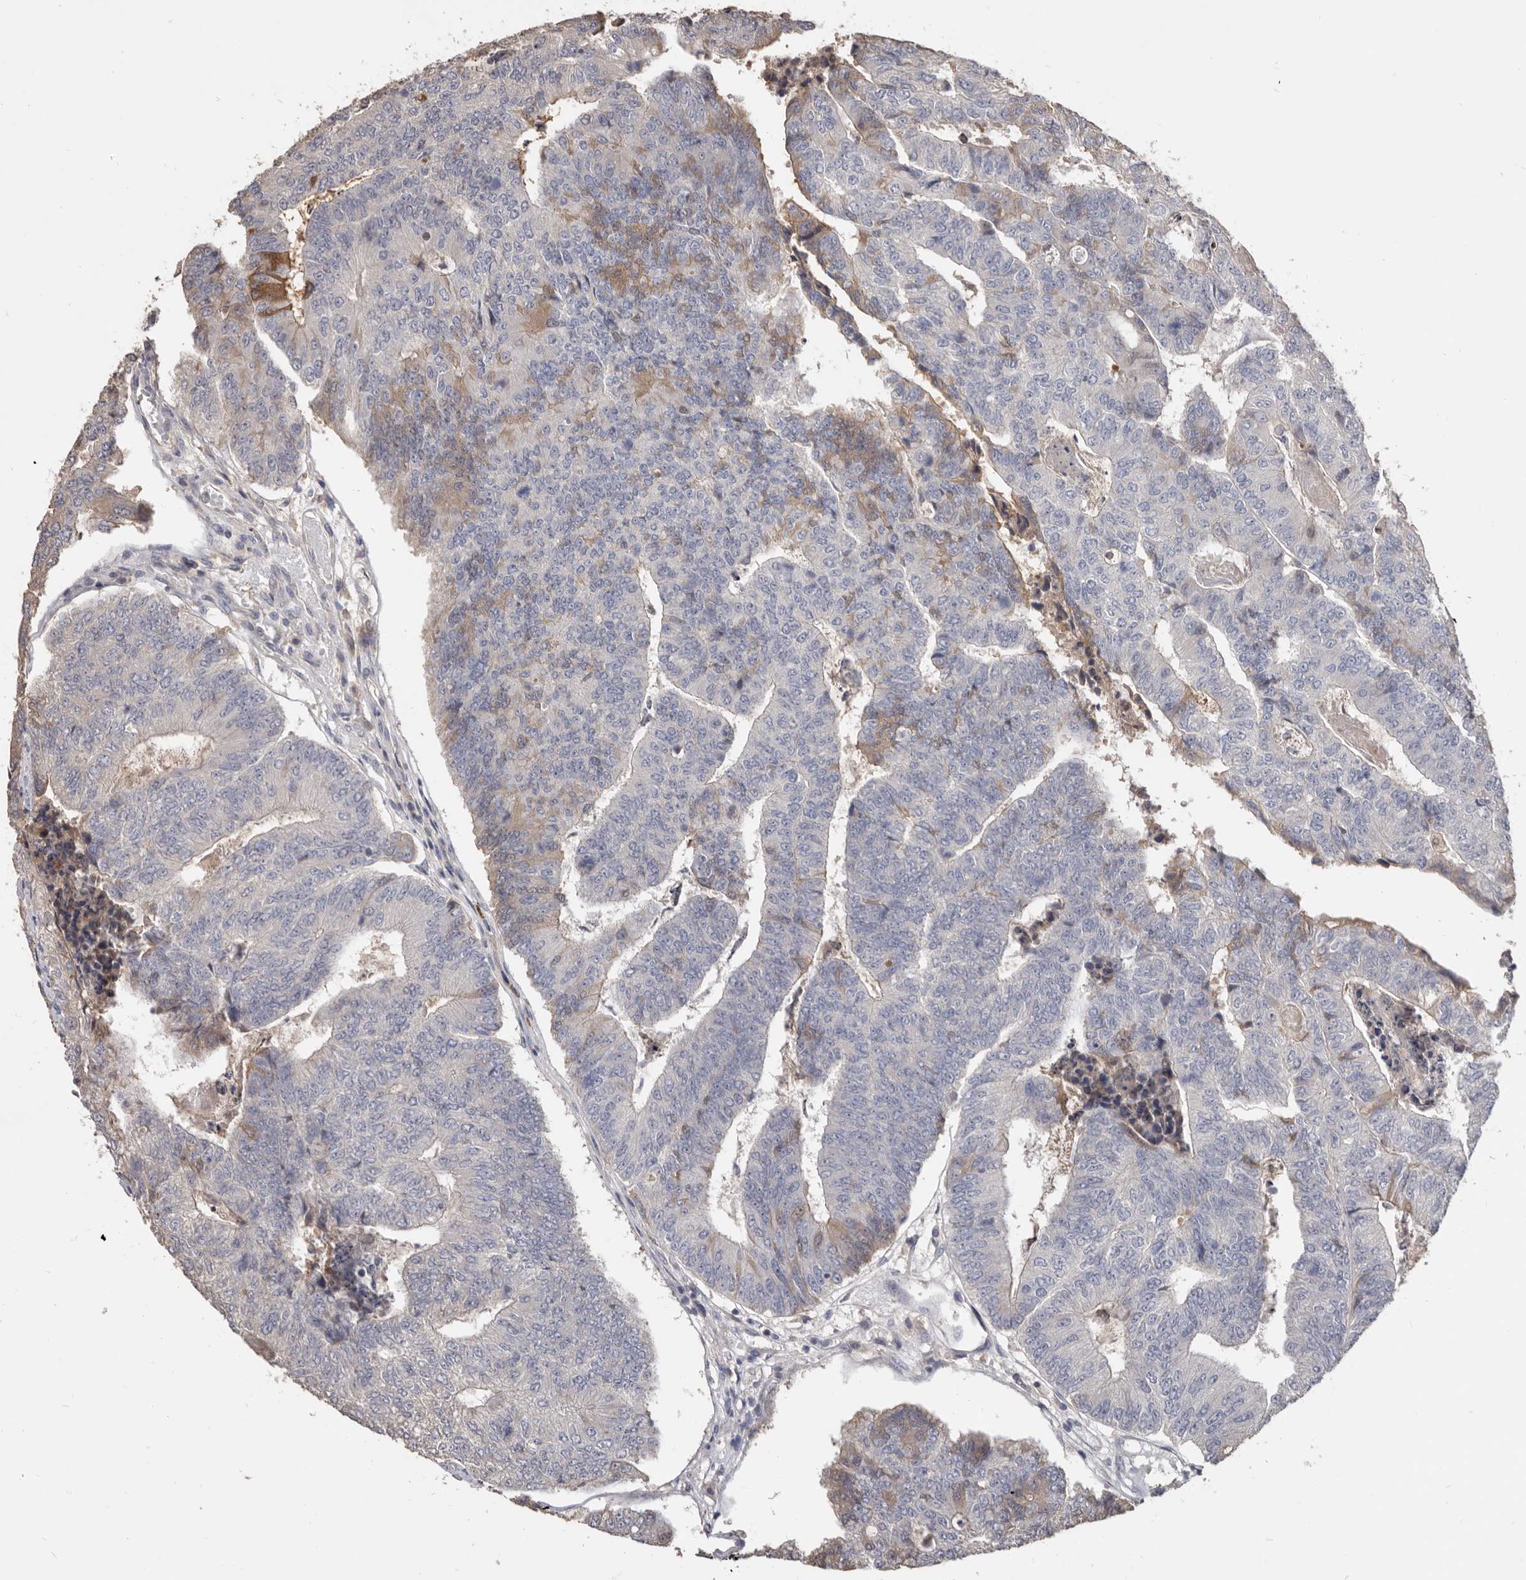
{"staining": {"intensity": "moderate", "quantity": "<25%", "location": "cytoplasmic/membranous"}, "tissue": "colorectal cancer", "cell_type": "Tumor cells", "image_type": "cancer", "snomed": [{"axis": "morphology", "description": "Adenocarcinoma, NOS"}, {"axis": "topography", "description": "Colon"}], "caption": "Approximately <25% of tumor cells in colorectal adenocarcinoma show moderate cytoplasmic/membranous protein staining as visualized by brown immunohistochemical staining.", "gene": "HCAR2", "patient": {"sex": "female", "age": 67}}